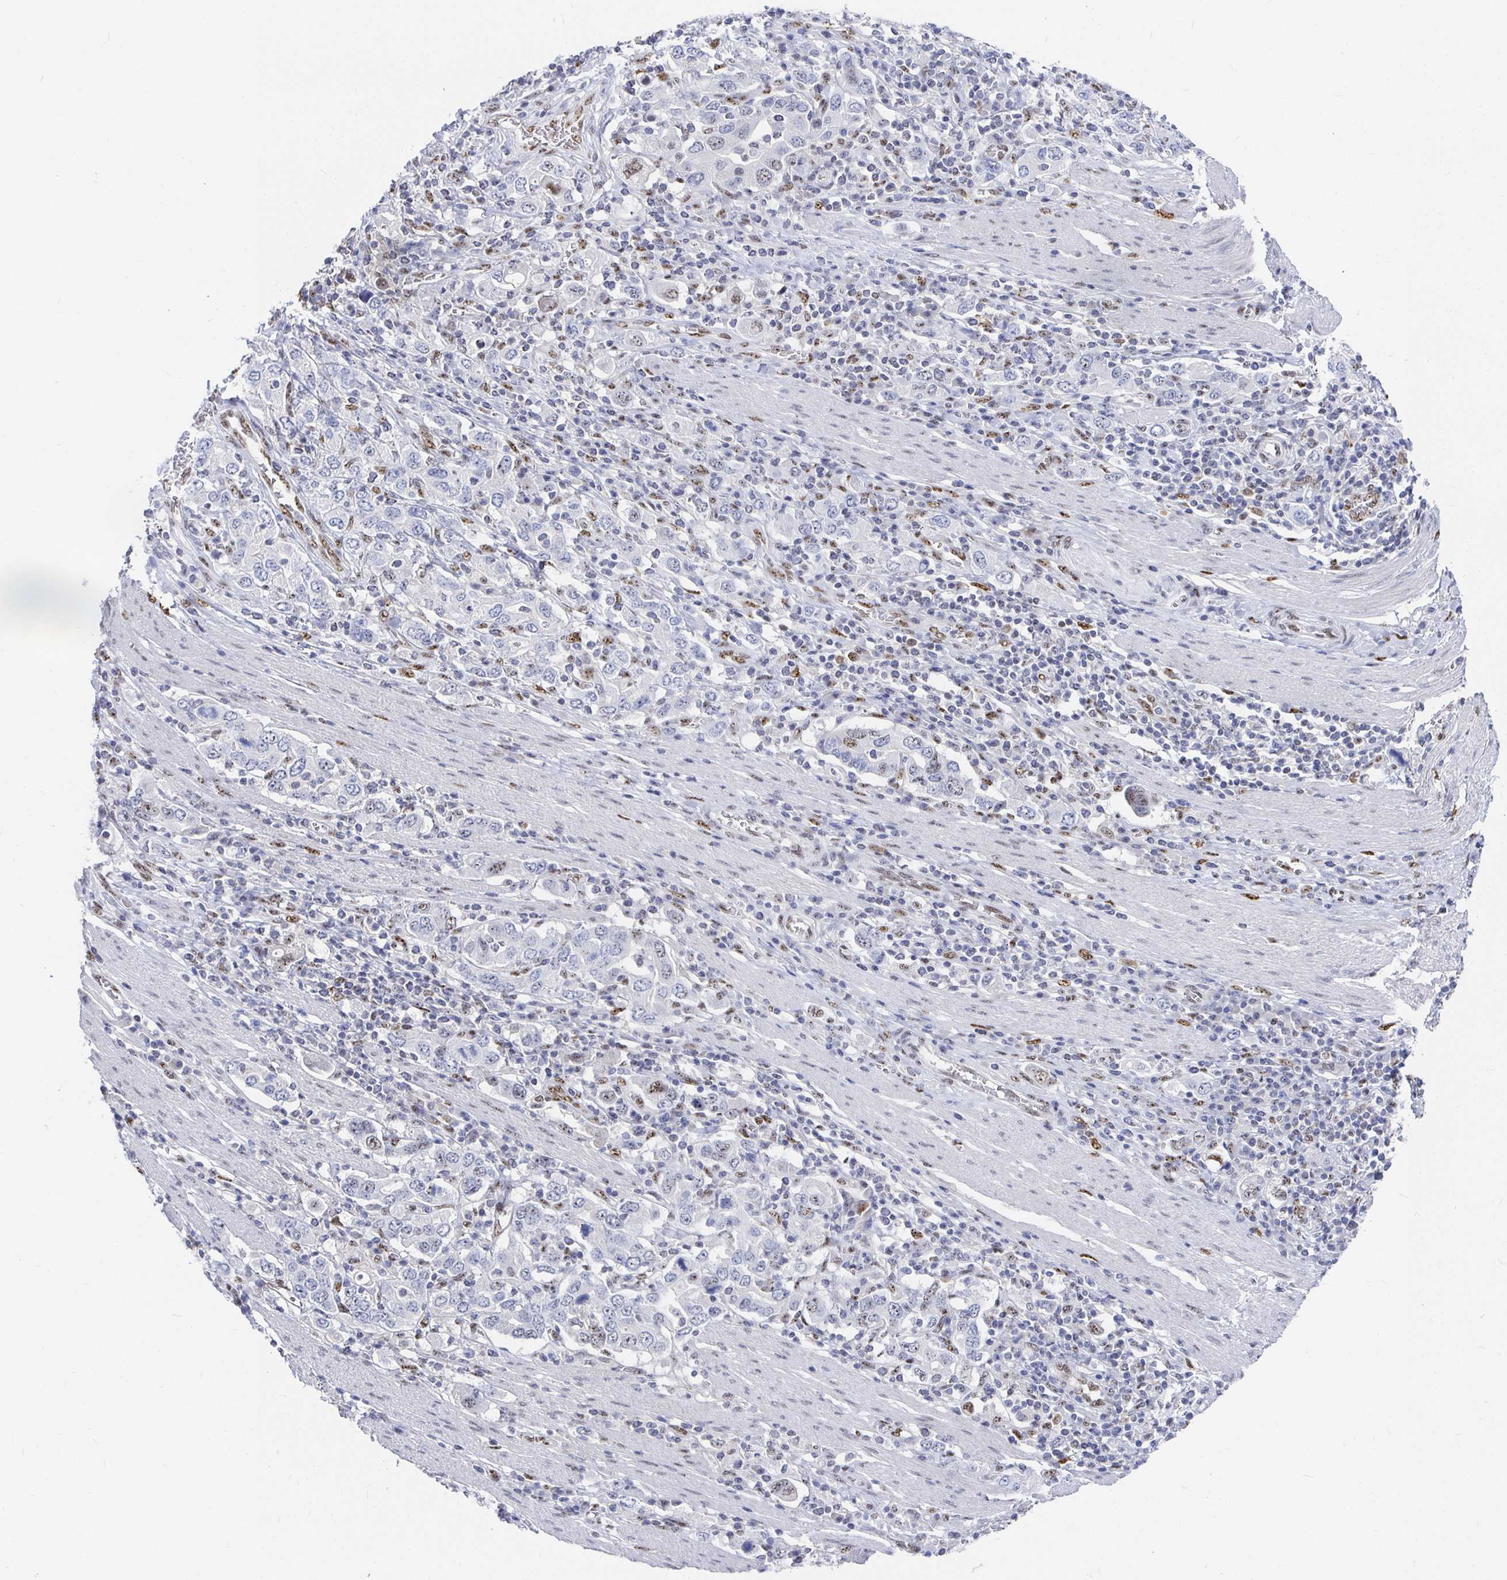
{"staining": {"intensity": "moderate", "quantity": "<25%", "location": "nuclear"}, "tissue": "stomach cancer", "cell_type": "Tumor cells", "image_type": "cancer", "snomed": [{"axis": "morphology", "description": "Adenocarcinoma, NOS"}, {"axis": "topography", "description": "Stomach, upper"}, {"axis": "topography", "description": "Stomach"}], "caption": "Human stomach cancer stained with a protein marker exhibits moderate staining in tumor cells.", "gene": "CLIC3", "patient": {"sex": "male", "age": 62}}